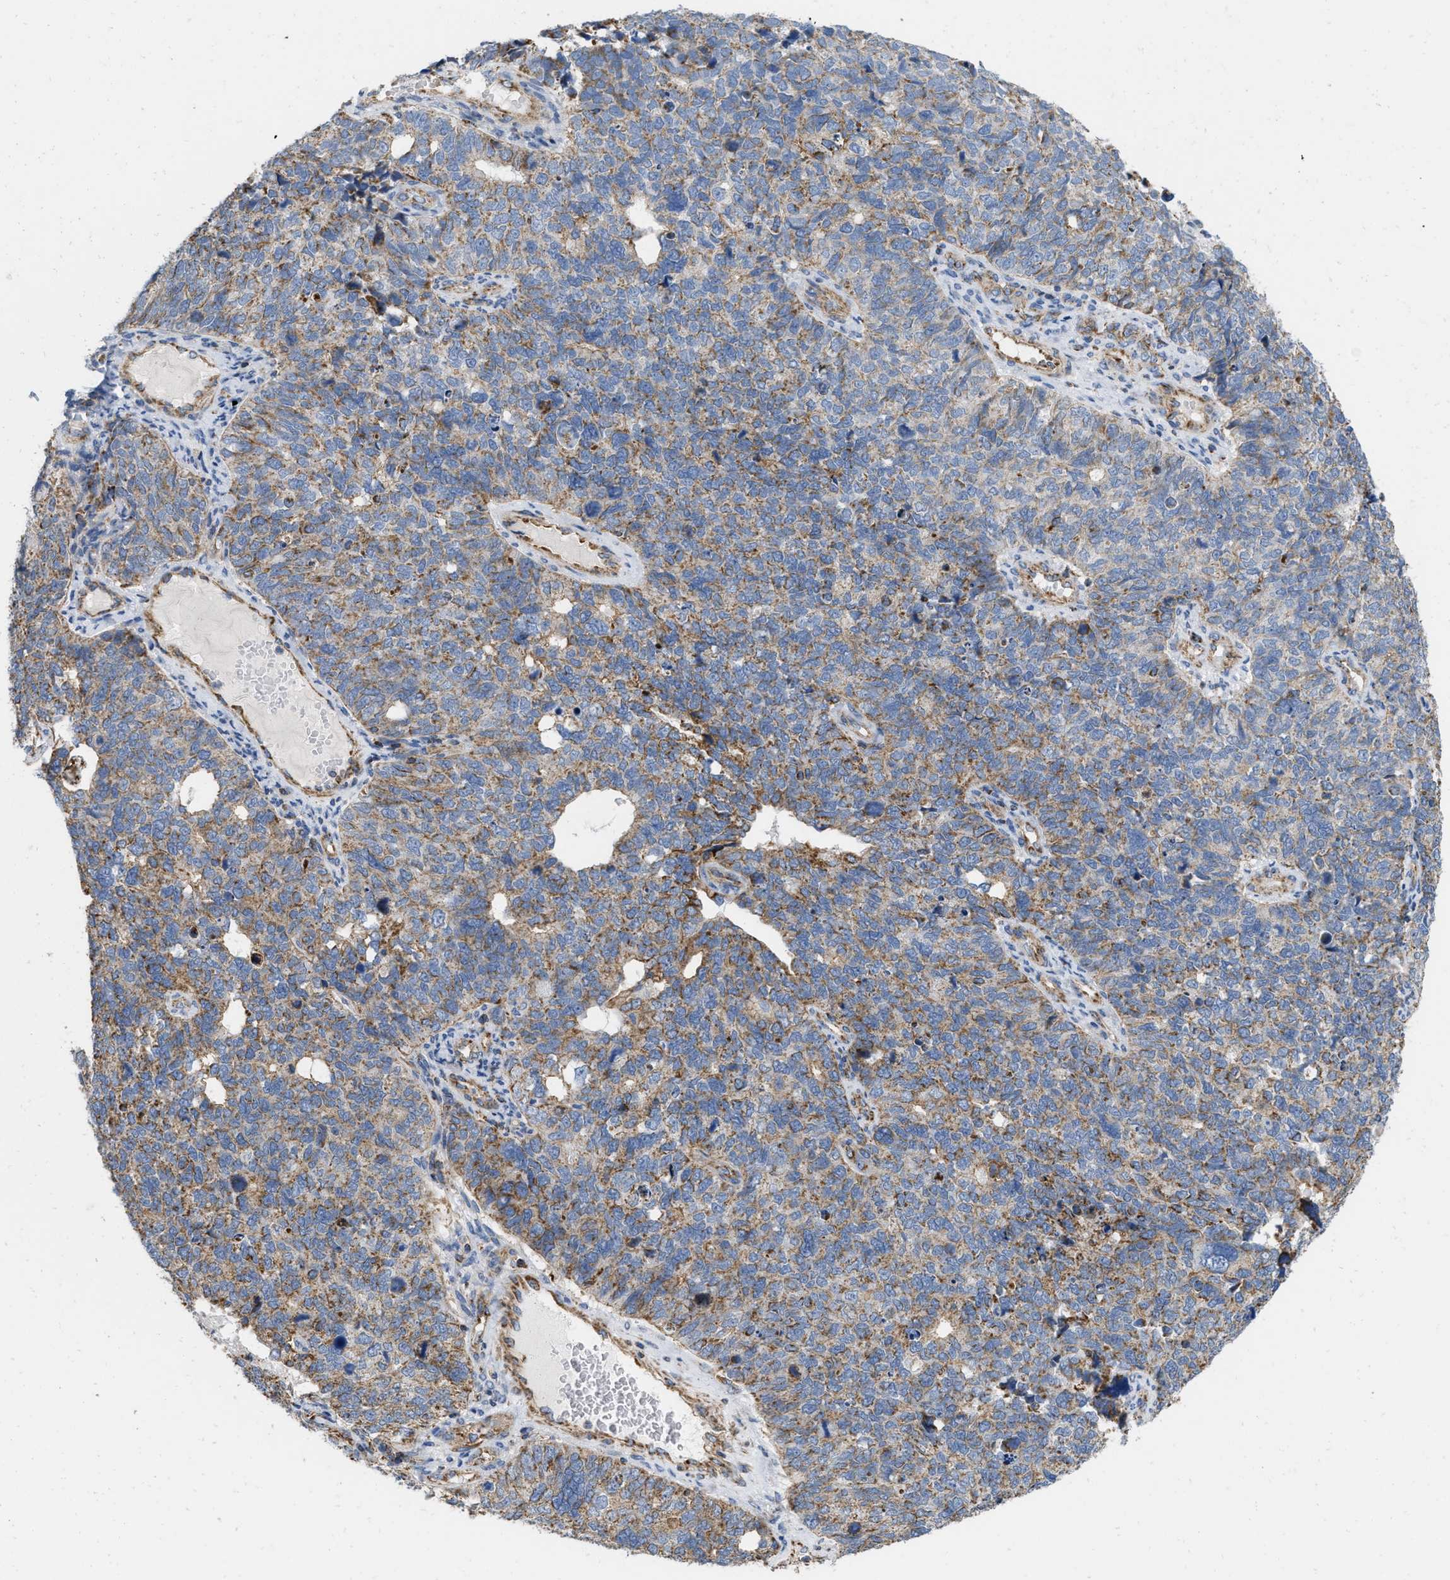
{"staining": {"intensity": "moderate", "quantity": ">75%", "location": "cytoplasmic/membranous"}, "tissue": "cervical cancer", "cell_type": "Tumor cells", "image_type": "cancer", "snomed": [{"axis": "morphology", "description": "Squamous cell carcinoma, NOS"}, {"axis": "topography", "description": "Cervix"}], "caption": "A high-resolution image shows immunohistochemistry (IHC) staining of cervical squamous cell carcinoma, which displays moderate cytoplasmic/membranous expression in about >75% of tumor cells.", "gene": "GRB10", "patient": {"sex": "female", "age": 63}}